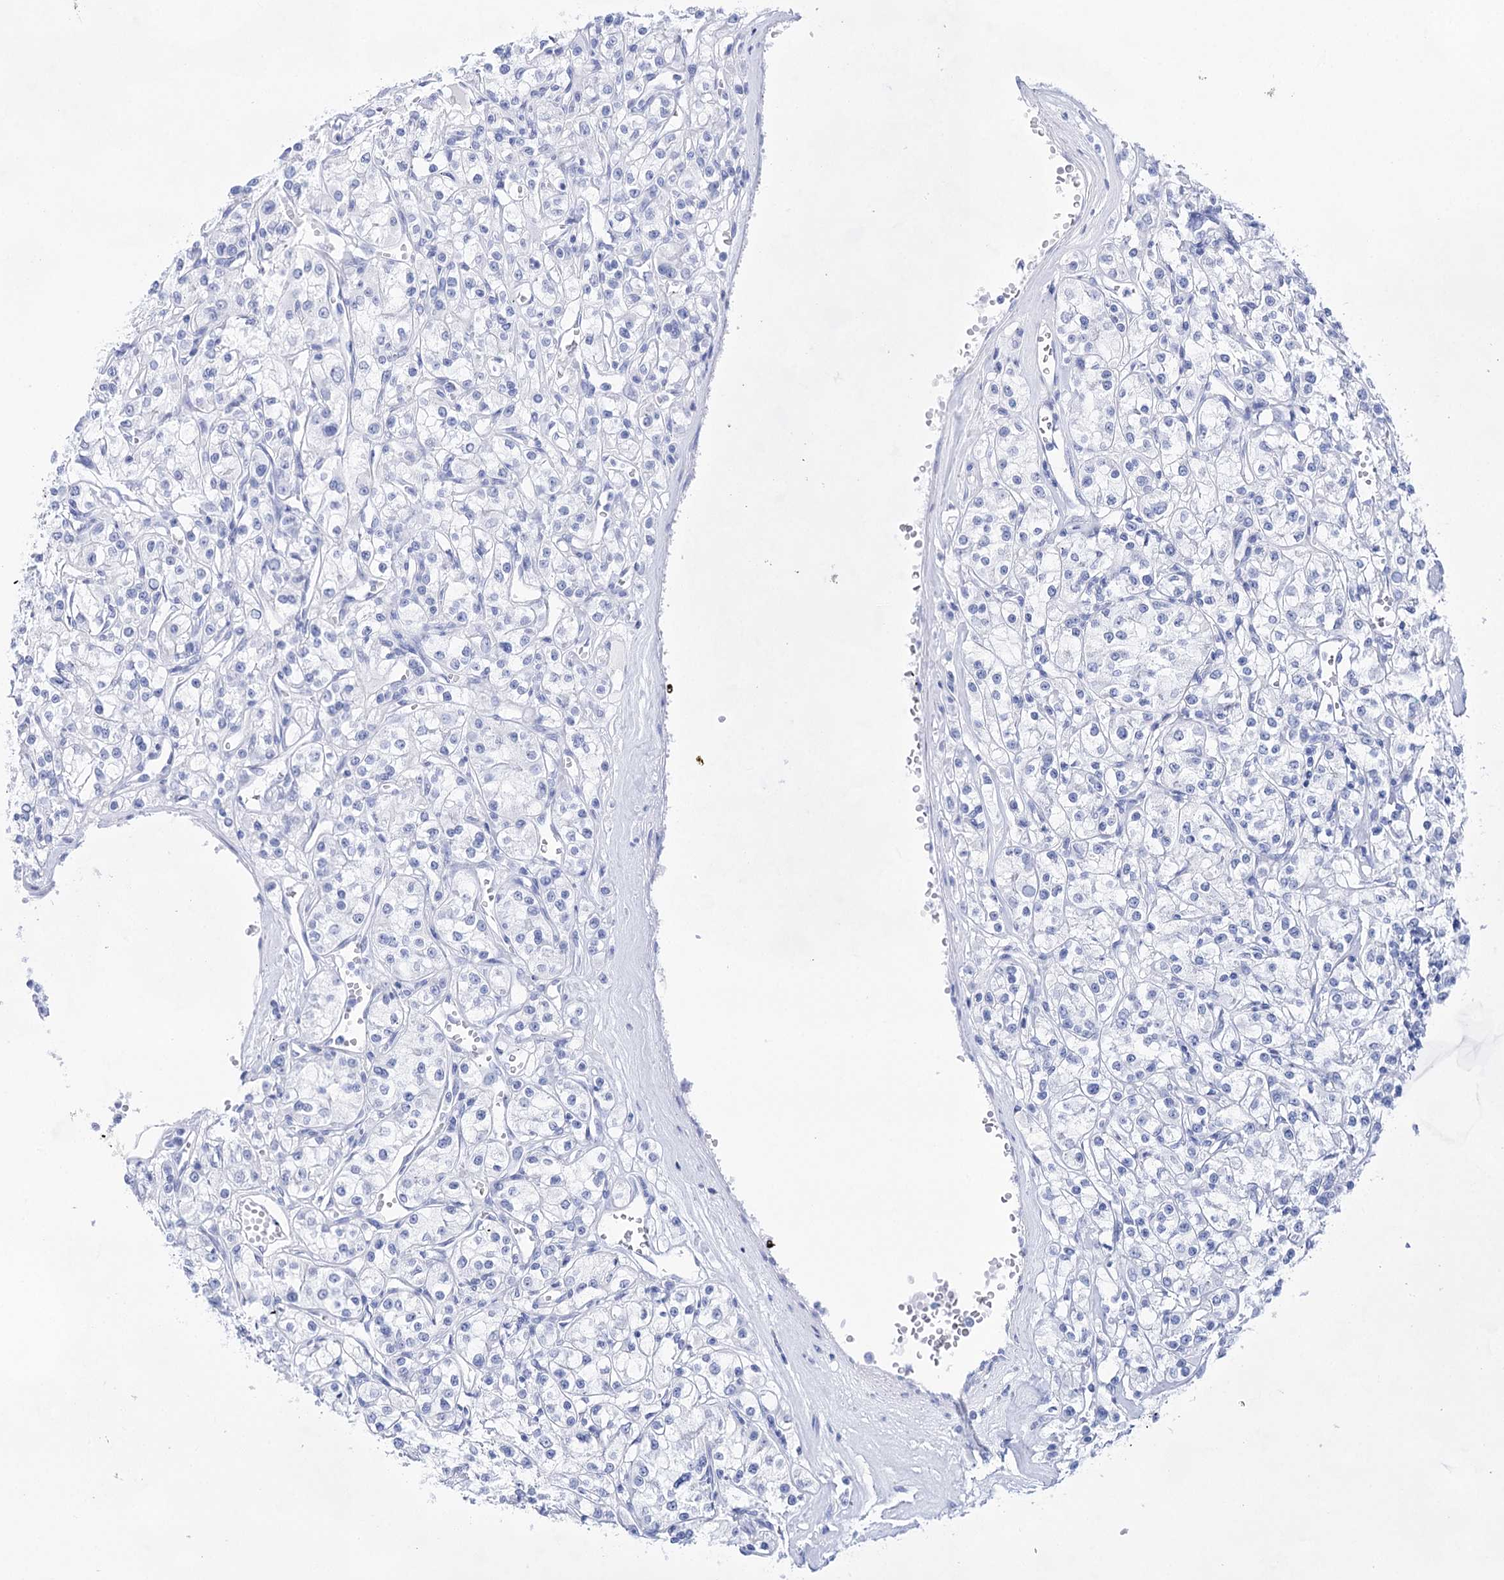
{"staining": {"intensity": "negative", "quantity": "none", "location": "none"}, "tissue": "renal cancer", "cell_type": "Tumor cells", "image_type": "cancer", "snomed": [{"axis": "morphology", "description": "Adenocarcinoma, NOS"}, {"axis": "topography", "description": "Kidney"}], "caption": "Immunohistochemical staining of renal cancer reveals no significant staining in tumor cells.", "gene": "LALBA", "patient": {"sex": "female", "age": 59}}